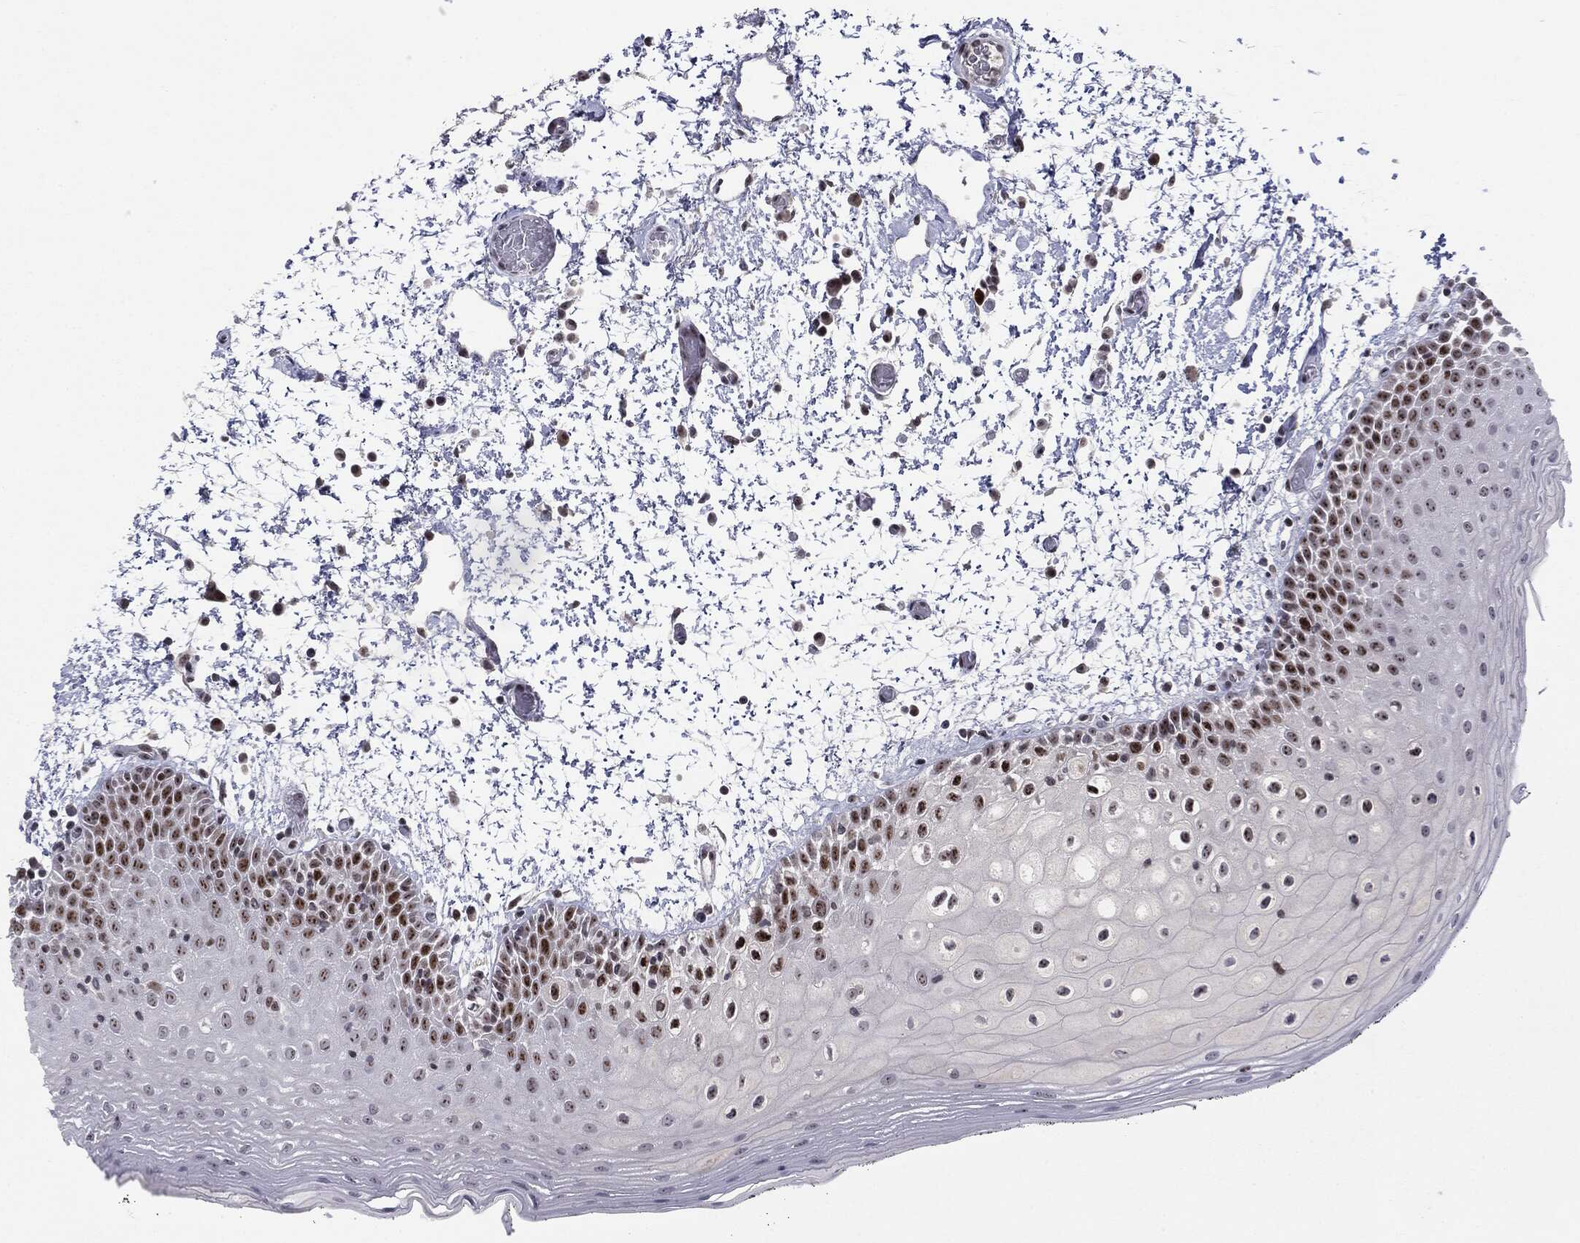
{"staining": {"intensity": "strong", "quantity": "<25%", "location": "nuclear"}, "tissue": "oral mucosa", "cell_type": "Squamous epithelial cells", "image_type": "normal", "snomed": [{"axis": "morphology", "description": "Normal tissue, NOS"}, {"axis": "morphology", "description": "Squamous cell carcinoma, NOS"}, {"axis": "topography", "description": "Oral tissue"}, {"axis": "topography", "description": "Tounge, NOS"}, {"axis": "topography", "description": "Head-Neck"}], "caption": "This is an image of immunohistochemistry (IHC) staining of unremarkable oral mucosa, which shows strong staining in the nuclear of squamous epithelial cells.", "gene": "MDC1", "patient": {"sex": "female", "age": 80}}